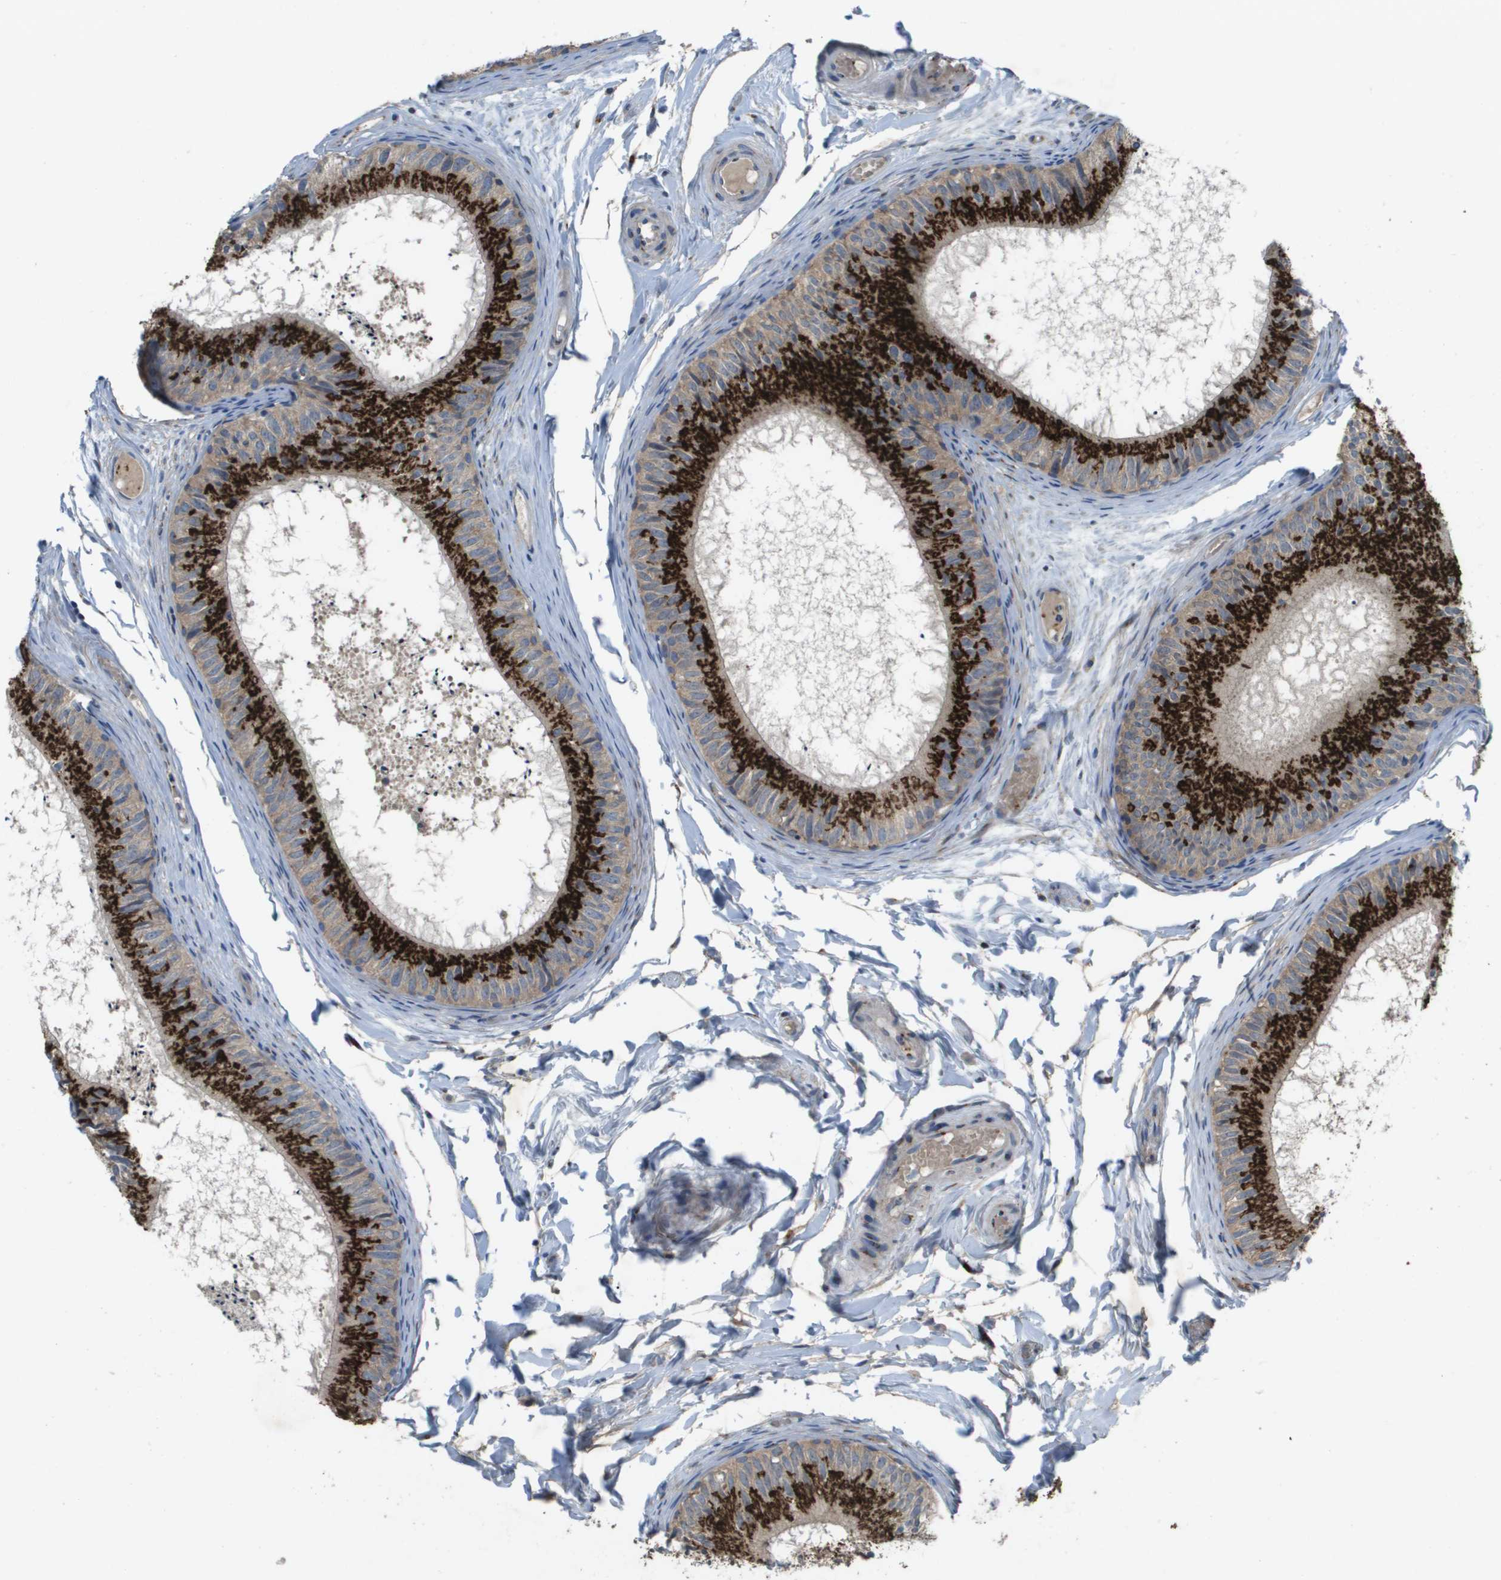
{"staining": {"intensity": "strong", "quantity": ">75%", "location": "cytoplasmic/membranous"}, "tissue": "epididymis", "cell_type": "Glandular cells", "image_type": "normal", "snomed": [{"axis": "morphology", "description": "Normal tissue, NOS"}, {"axis": "topography", "description": "Epididymis"}], "caption": "Epididymis stained for a protein (brown) demonstrates strong cytoplasmic/membranous positive staining in approximately >75% of glandular cells.", "gene": "QSOX2", "patient": {"sex": "male", "age": 46}}